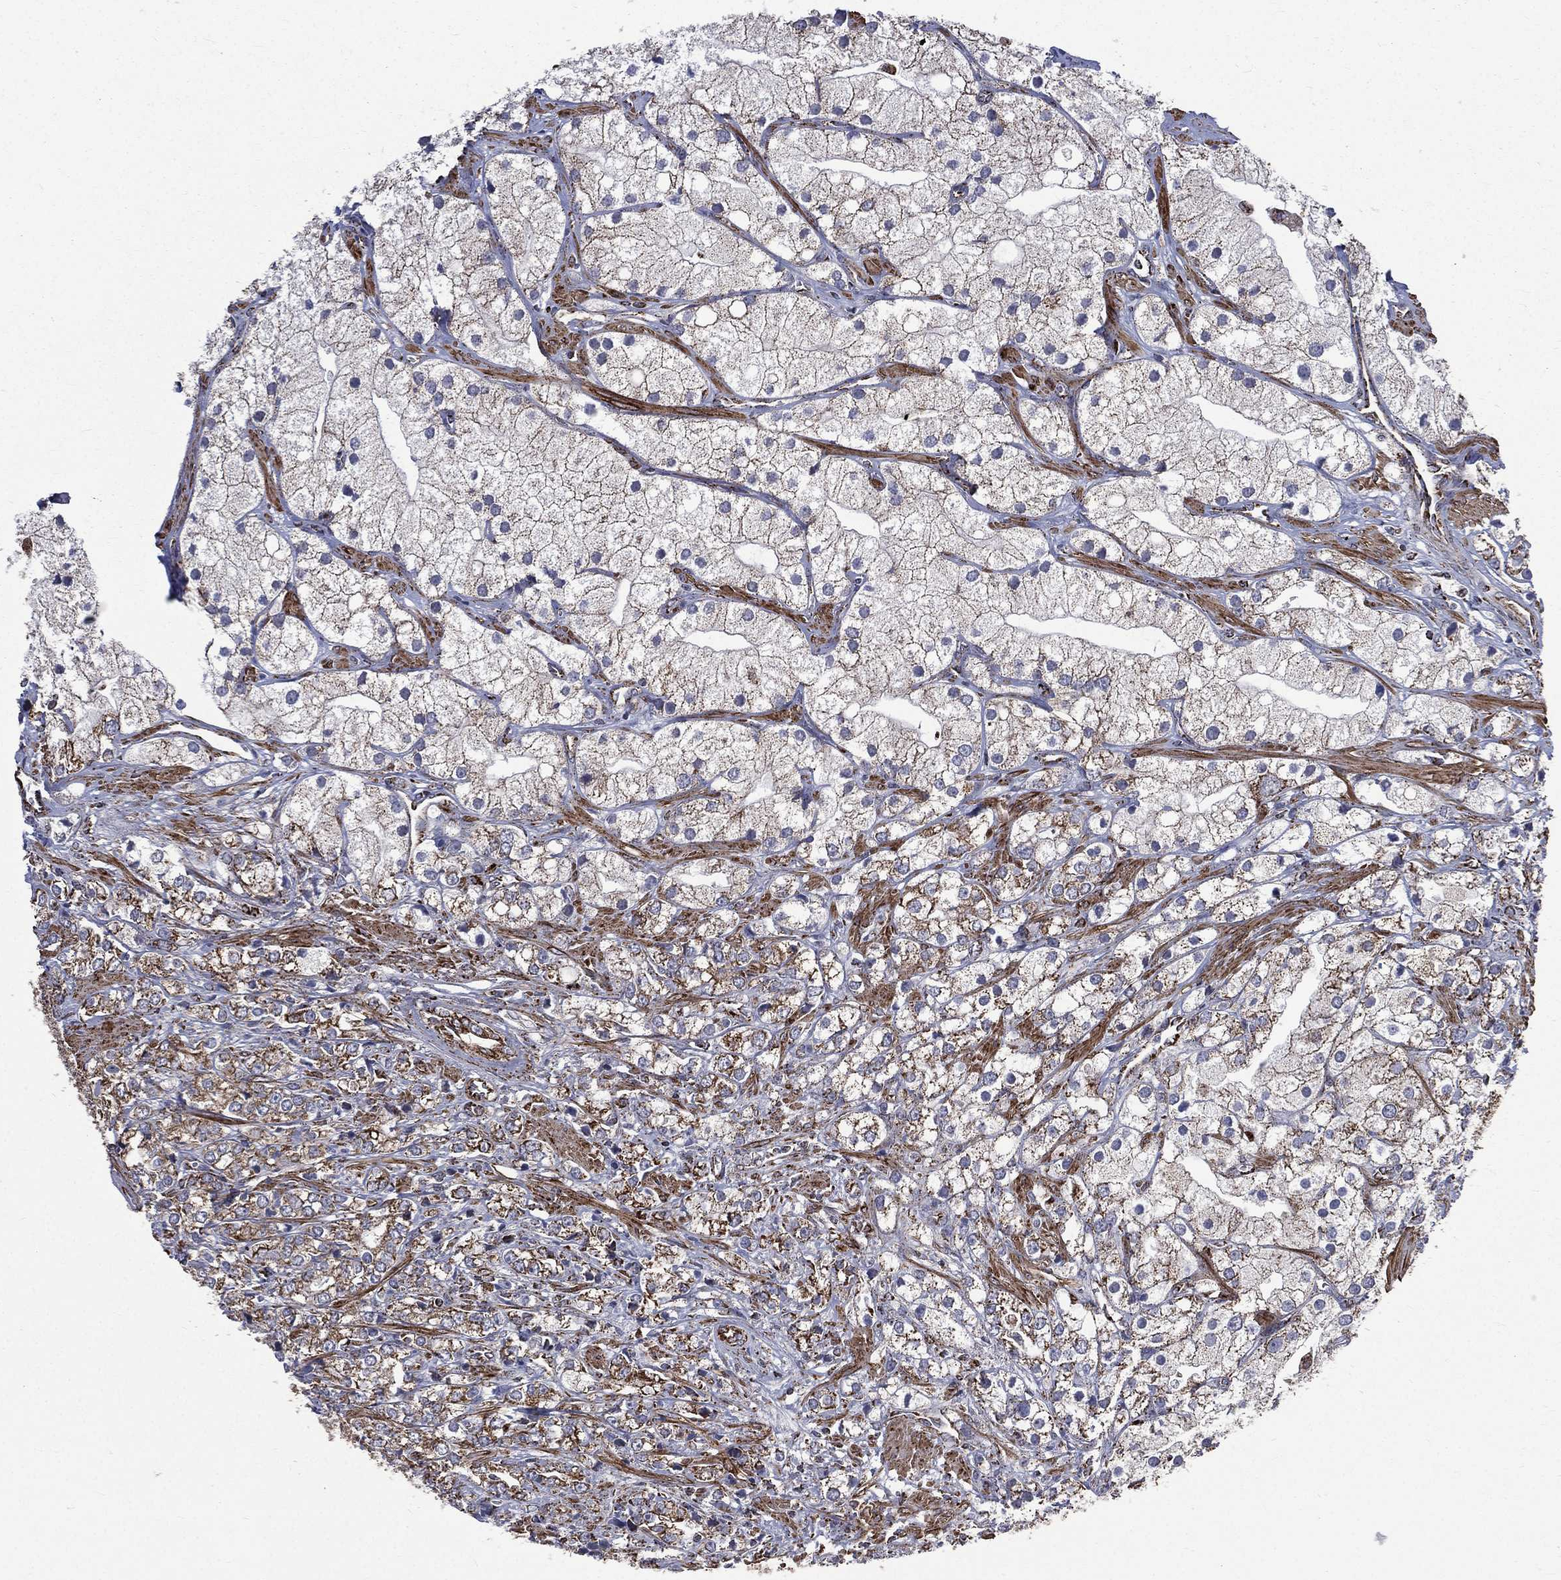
{"staining": {"intensity": "moderate", "quantity": "<25%", "location": "cytoplasmic/membranous"}, "tissue": "prostate cancer", "cell_type": "Tumor cells", "image_type": "cancer", "snomed": [{"axis": "morphology", "description": "Adenocarcinoma, NOS"}, {"axis": "topography", "description": "Prostate and seminal vesicle, NOS"}, {"axis": "topography", "description": "Prostate"}], "caption": "DAB immunohistochemical staining of prostate cancer displays moderate cytoplasmic/membranous protein positivity in approximately <25% of tumor cells.", "gene": "GOT2", "patient": {"sex": "male", "age": 79}}